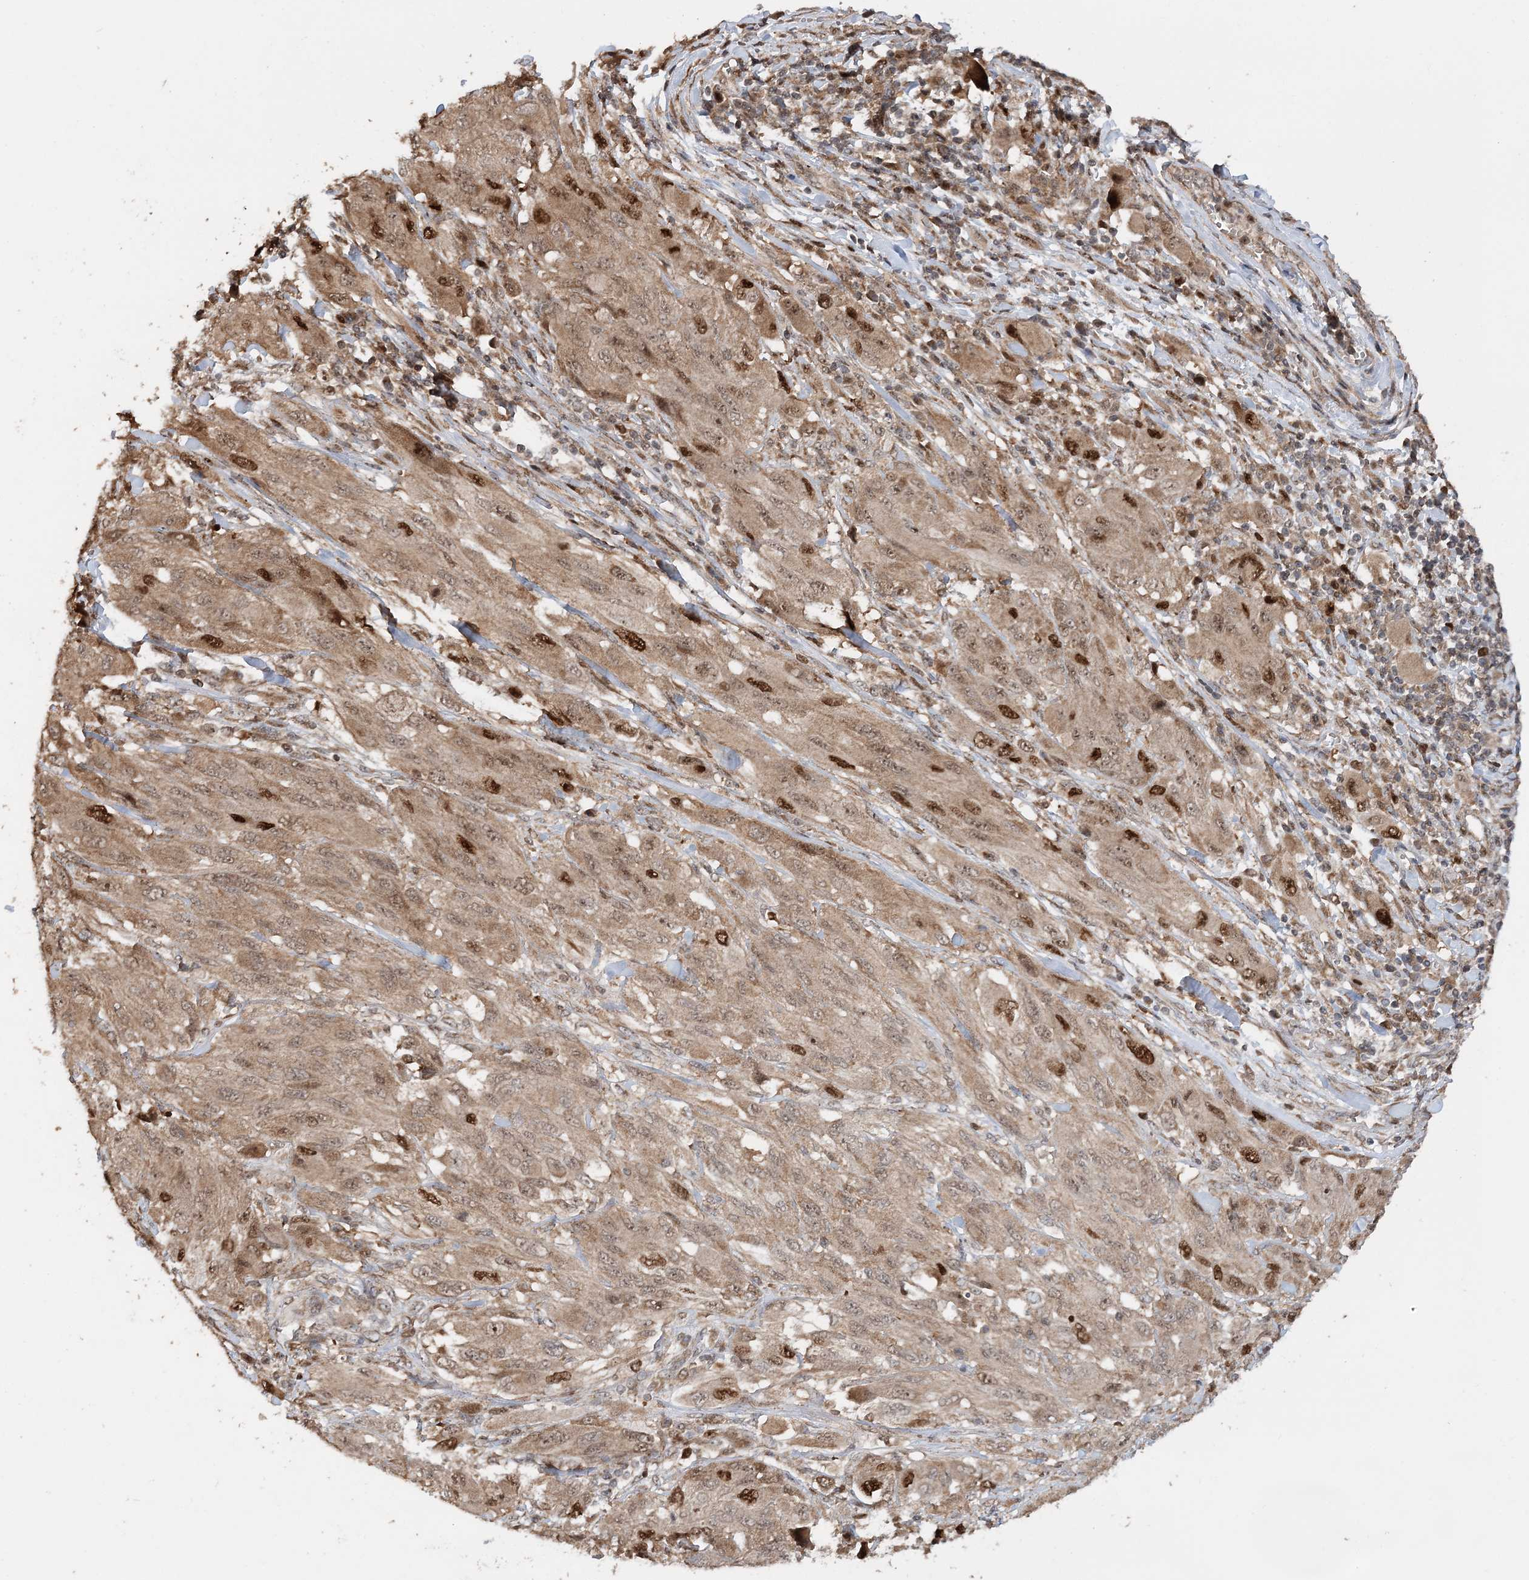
{"staining": {"intensity": "moderate", "quantity": "25%-75%", "location": "nuclear"}, "tissue": "melanoma", "cell_type": "Tumor cells", "image_type": "cancer", "snomed": [{"axis": "morphology", "description": "Malignant melanoma, NOS"}, {"axis": "topography", "description": "Skin"}], "caption": "This is an image of IHC staining of malignant melanoma, which shows moderate expression in the nuclear of tumor cells.", "gene": "KIF4A", "patient": {"sex": "female", "age": 91}}